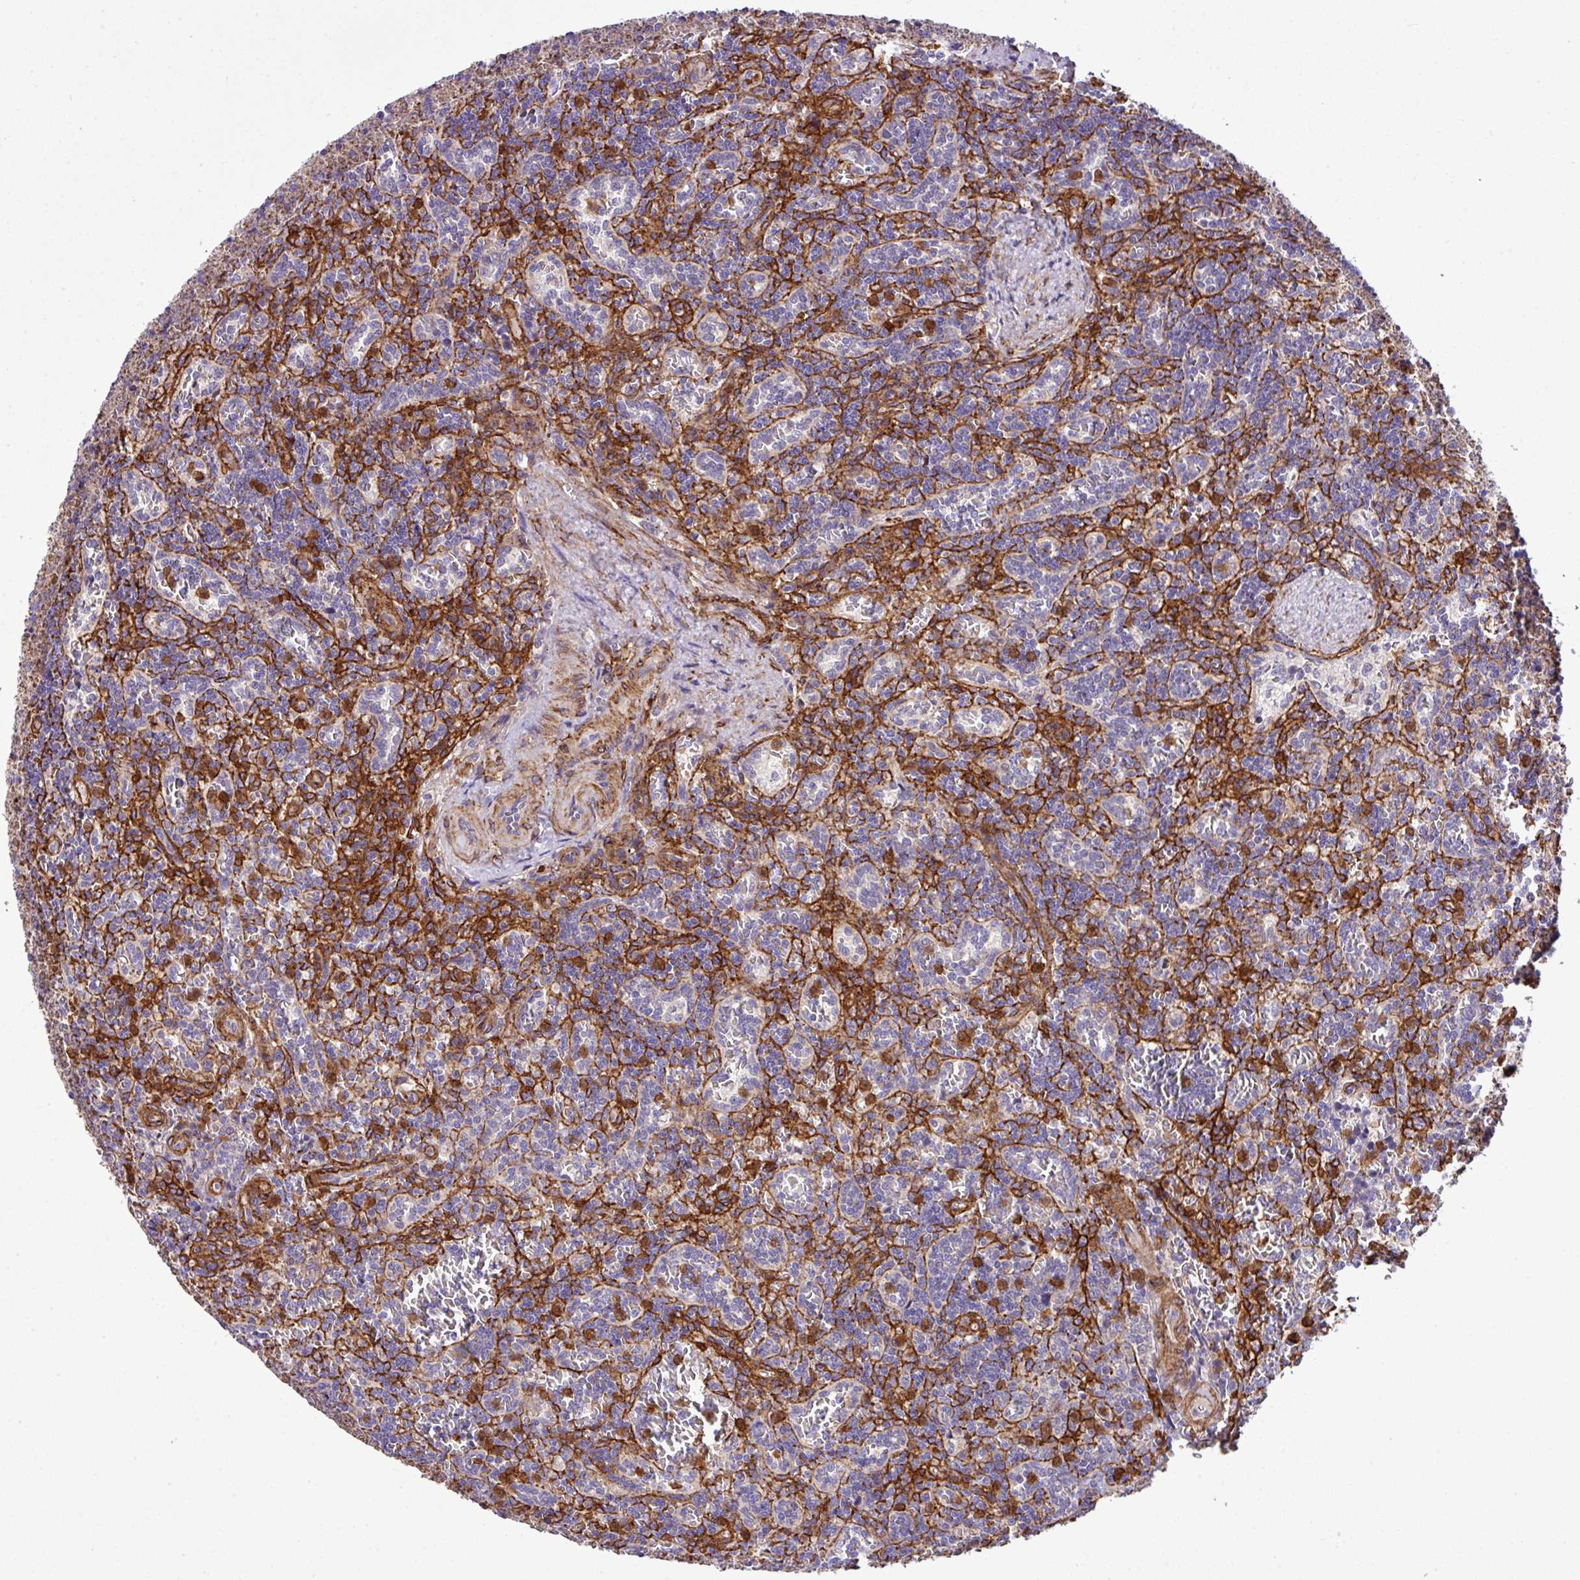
{"staining": {"intensity": "strong", "quantity": "<25%", "location": "cytoplasmic/membranous"}, "tissue": "lymphoma", "cell_type": "Tumor cells", "image_type": "cancer", "snomed": [{"axis": "morphology", "description": "Malignant lymphoma, non-Hodgkin's type, Low grade"}, {"axis": "topography", "description": "Spleen"}], "caption": "Lymphoma stained with DAB immunohistochemistry (IHC) demonstrates medium levels of strong cytoplasmic/membranous positivity in approximately <25% of tumor cells.", "gene": "FAM47E", "patient": {"sex": "male", "age": 73}}